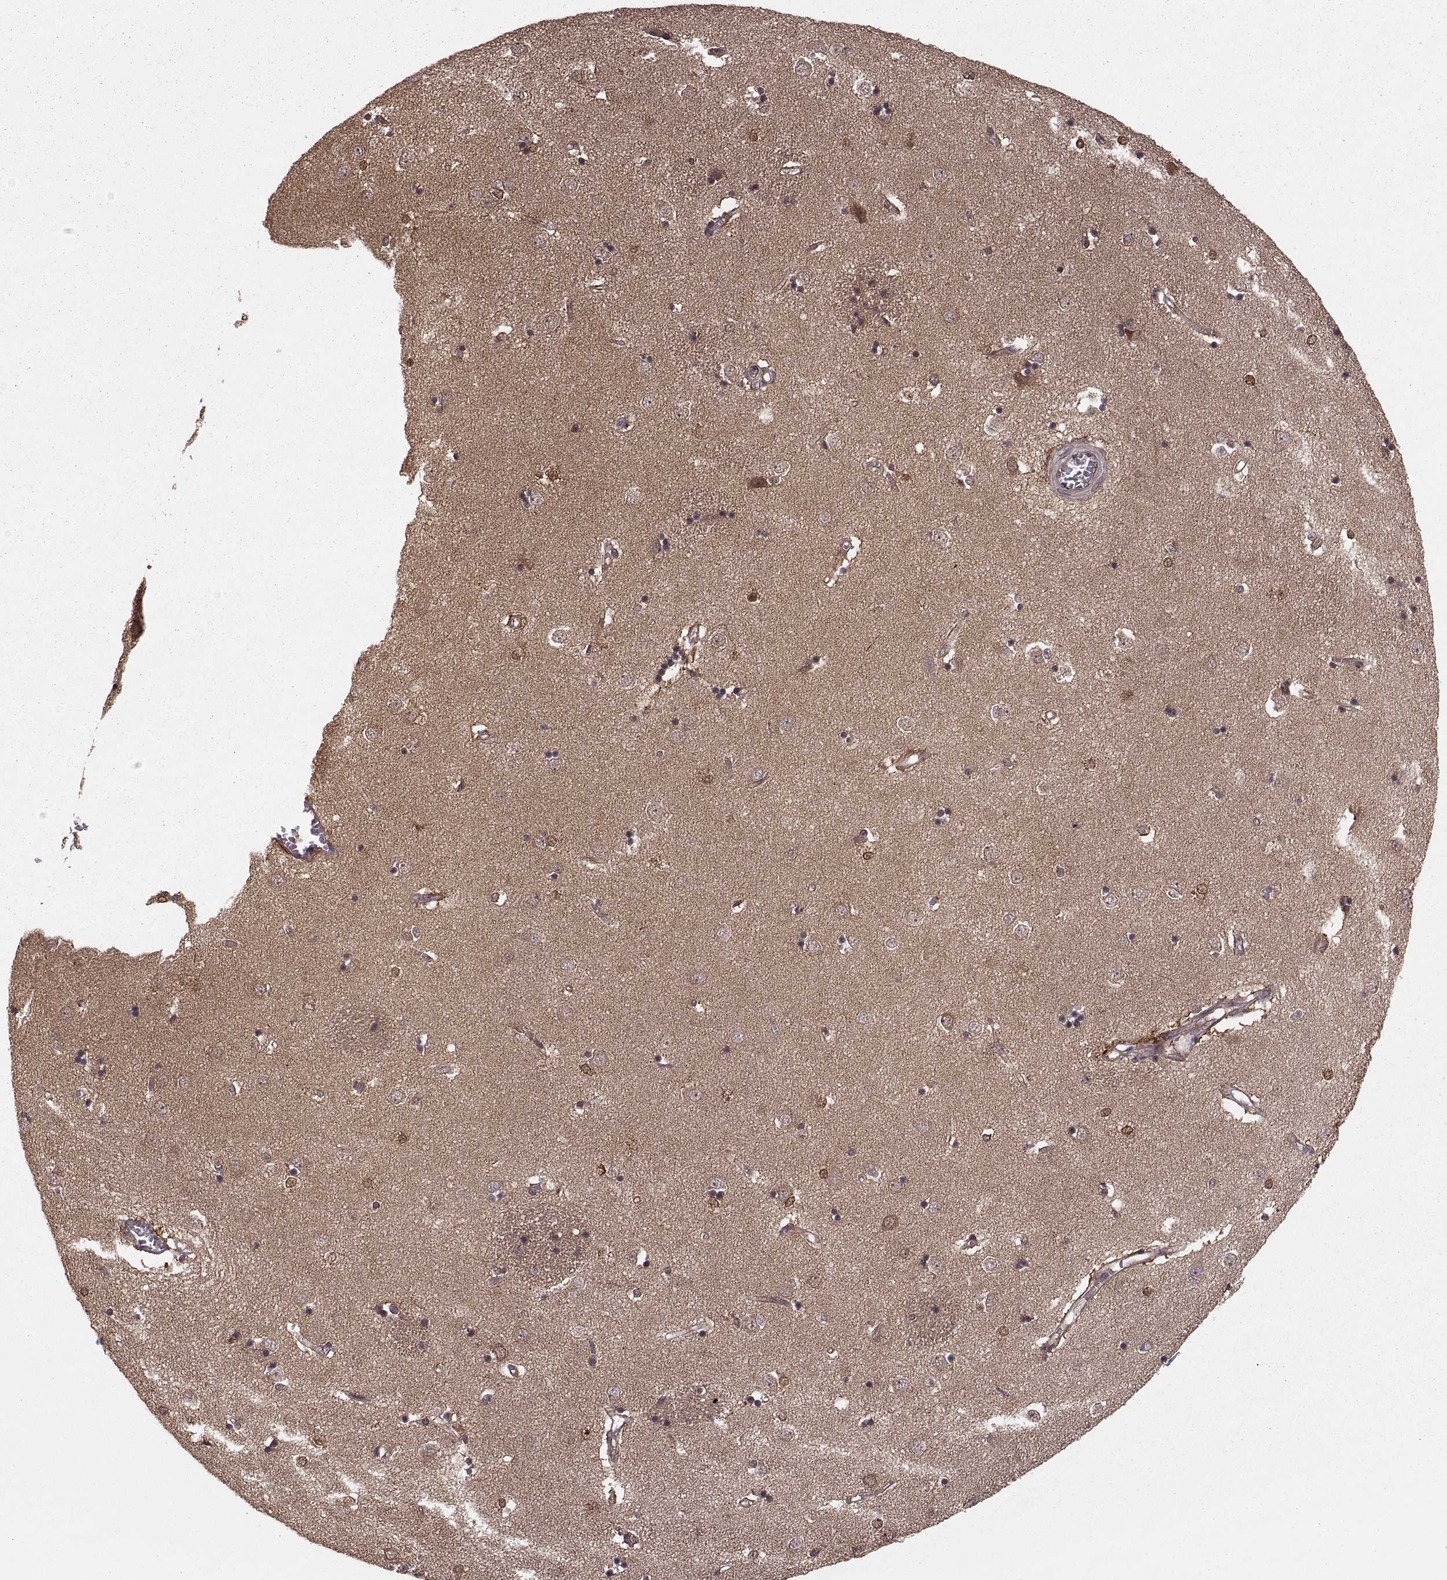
{"staining": {"intensity": "moderate", "quantity": "<25%", "location": "cytoplasmic/membranous,nuclear"}, "tissue": "caudate", "cell_type": "Glial cells", "image_type": "normal", "snomed": [{"axis": "morphology", "description": "Normal tissue, NOS"}, {"axis": "topography", "description": "Lateral ventricle wall"}], "caption": "Normal caudate shows moderate cytoplasmic/membranous,nuclear staining in about <25% of glial cells, visualized by immunohistochemistry.", "gene": "DEDD", "patient": {"sex": "male", "age": 54}}